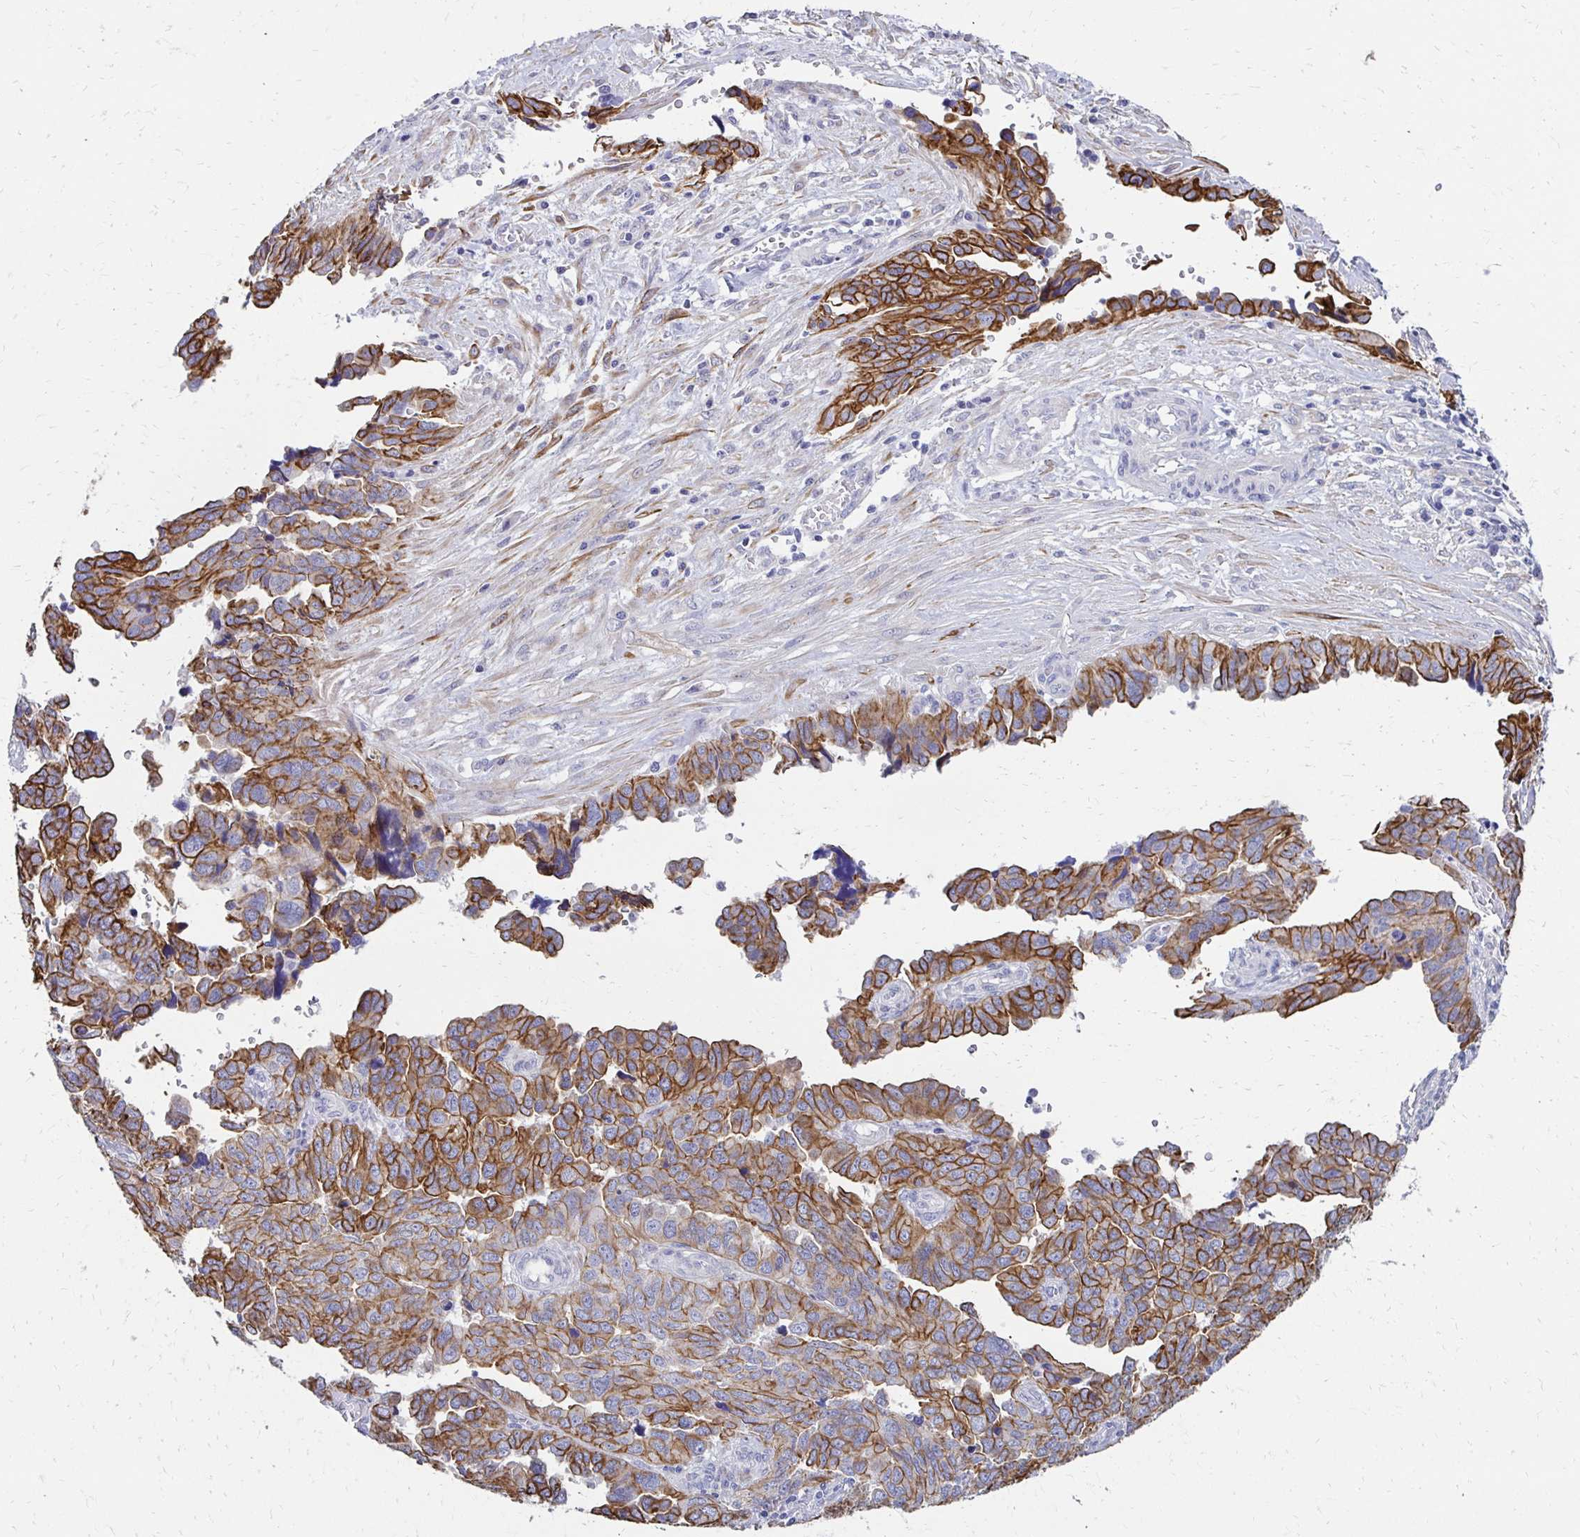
{"staining": {"intensity": "moderate", "quantity": ">75%", "location": "cytoplasmic/membranous"}, "tissue": "ovarian cancer", "cell_type": "Tumor cells", "image_type": "cancer", "snomed": [{"axis": "morphology", "description": "Cystadenocarcinoma, serous, NOS"}, {"axis": "topography", "description": "Ovary"}], "caption": "Moderate cytoplasmic/membranous positivity is seen in about >75% of tumor cells in ovarian cancer.", "gene": "C1QTNF2", "patient": {"sex": "female", "age": 64}}